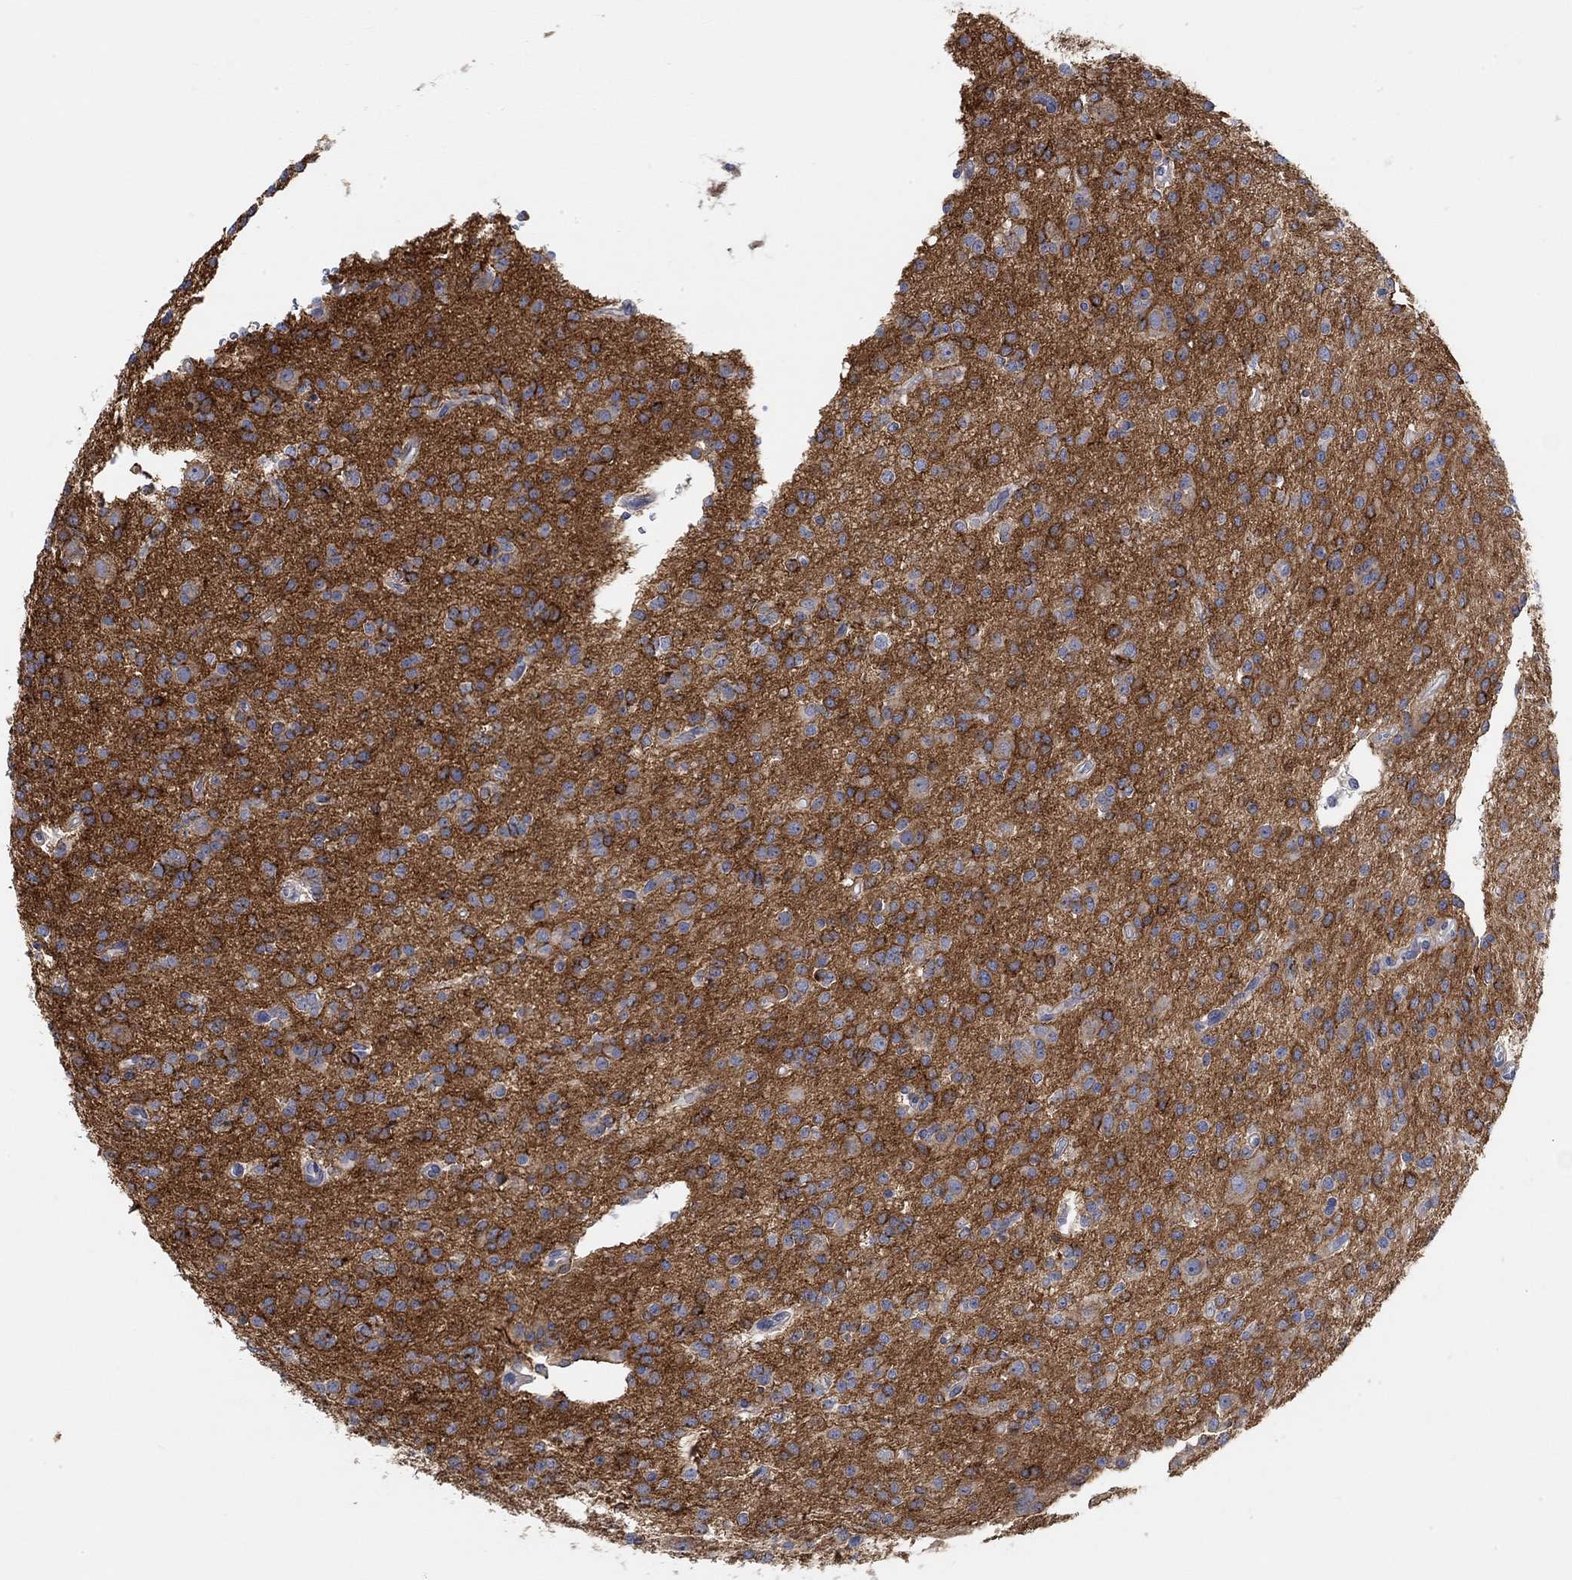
{"staining": {"intensity": "strong", "quantity": "<25%", "location": "cytoplasmic/membranous"}, "tissue": "glioma", "cell_type": "Tumor cells", "image_type": "cancer", "snomed": [{"axis": "morphology", "description": "Glioma, malignant, Low grade"}, {"axis": "topography", "description": "Brain"}], "caption": "A photomicrograph of human glioma stained for a protein displays strong cytoplasmic/membranous brown staining in tumor cells.", "gene": "SYT16", "patient": {"sex": "male", "age": 27}}